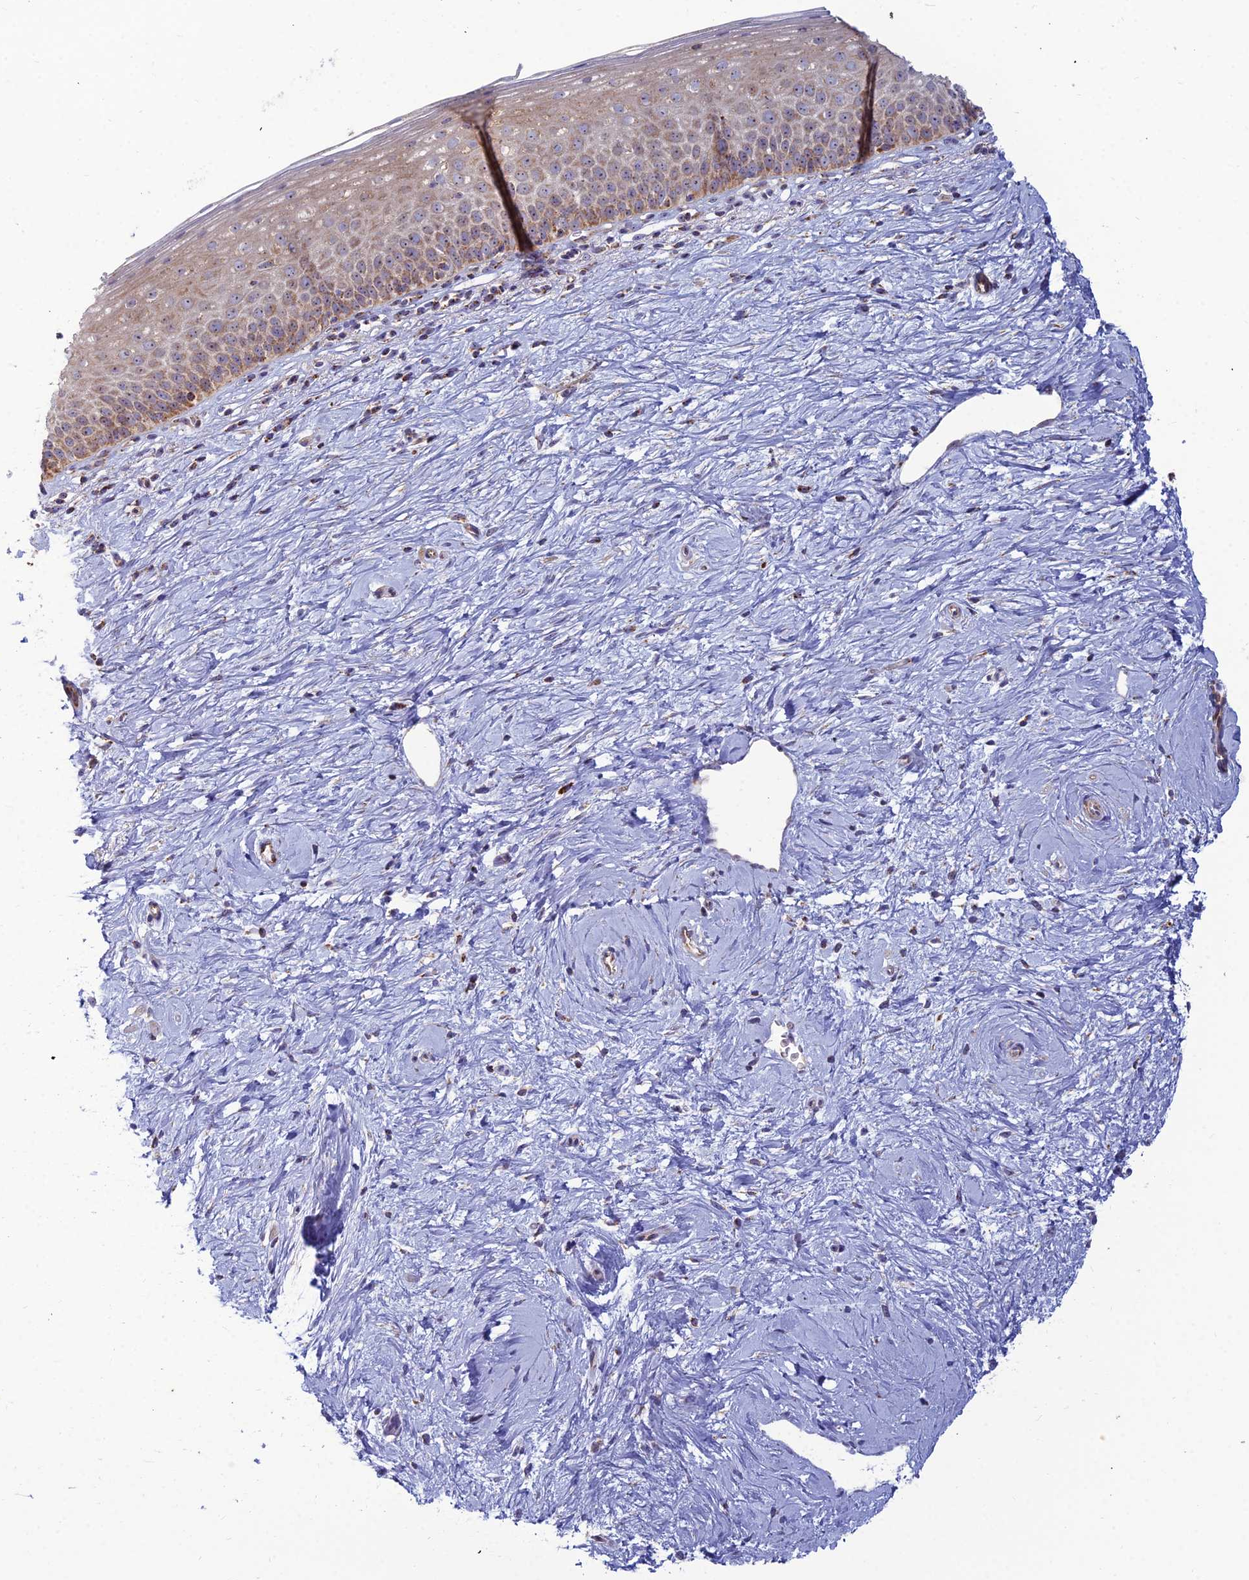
{"staining": {"intensity": "moderate", "quantity": ">75%", "location": "cytoplasmic/membranous"}, "tissue": "cervix", "cell_type": "Glandular cells", "image_type": "normal", "snomed": [{"axis": "morphology", "description": "Normal tissue, NOS"}, {"axis": "topography", "description": "Cervix"}], "caption": "Normal cervix reveals moderate cytoplasmic/membranous staining in about >75% of glandular cells, visualized by immunohistochemistry. (Brightfield microscopy of DAB IHC at high magnification).", "gene": "SLC35F4", "patient": {"sex": "female", "age": 57}}